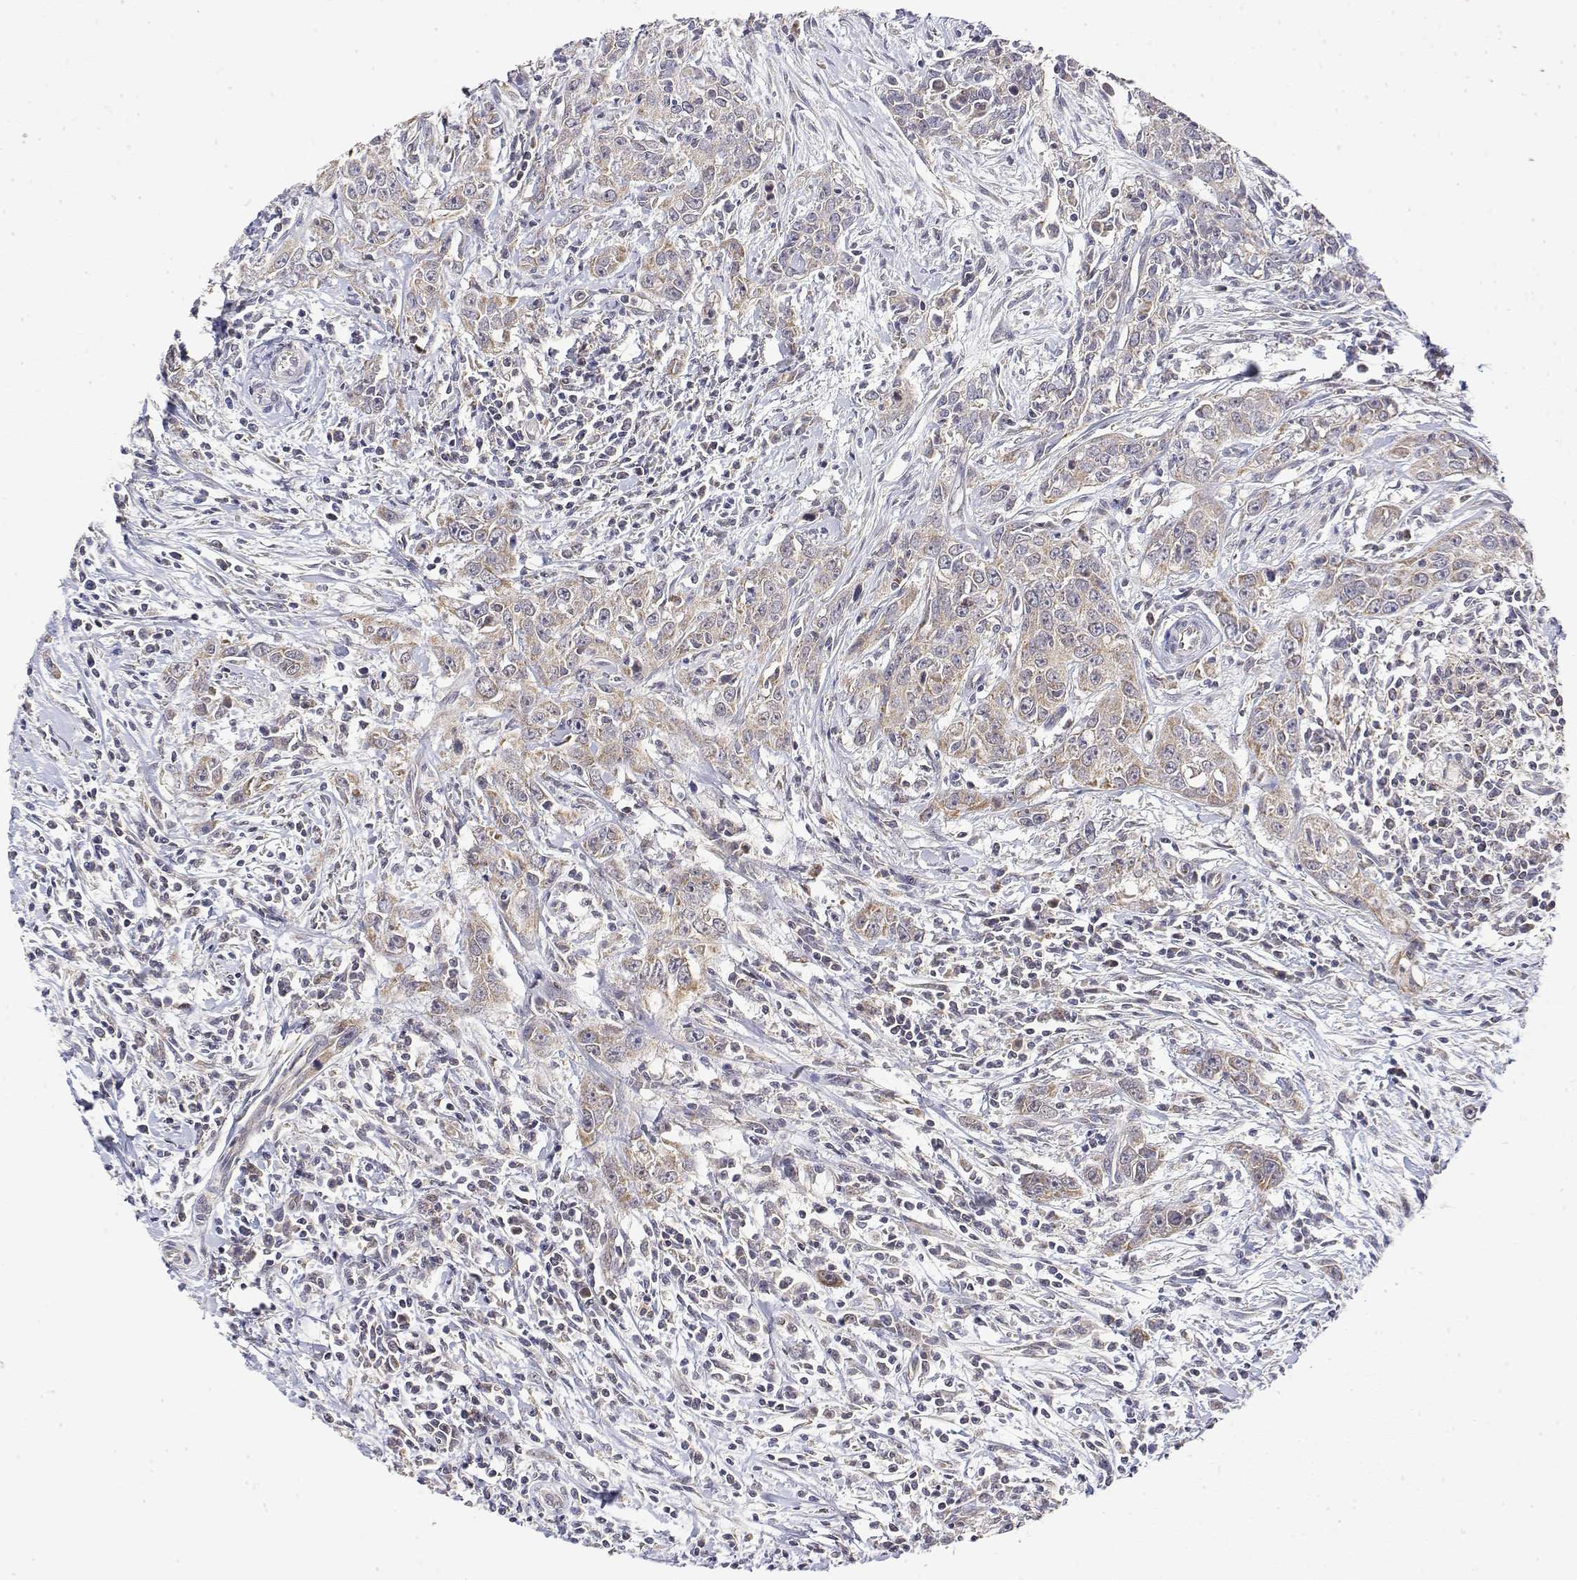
{"staining": {"intensity": "weak", "quantity": "25%-75%", "location": "cytoplasmic/membranous"}, "tissue": "urothelial cancer", "cell_type": "Tumor cells", "image_type": "cancer", "snomed": [{"axis": "morphology", "description": "Urothelial carcinoma, High grade"}, {"axis": "topography", "description": "Urinary bladder"}], "caption": "Immunohistochemistry of high-grade urothelial carcinoma displays low levels of weak cytoplasmic/membranous expression in about 25%-75% of tumor cells.", "gene": "GADD45GIP1", "patient": {"sex": "male", "age": 83}}